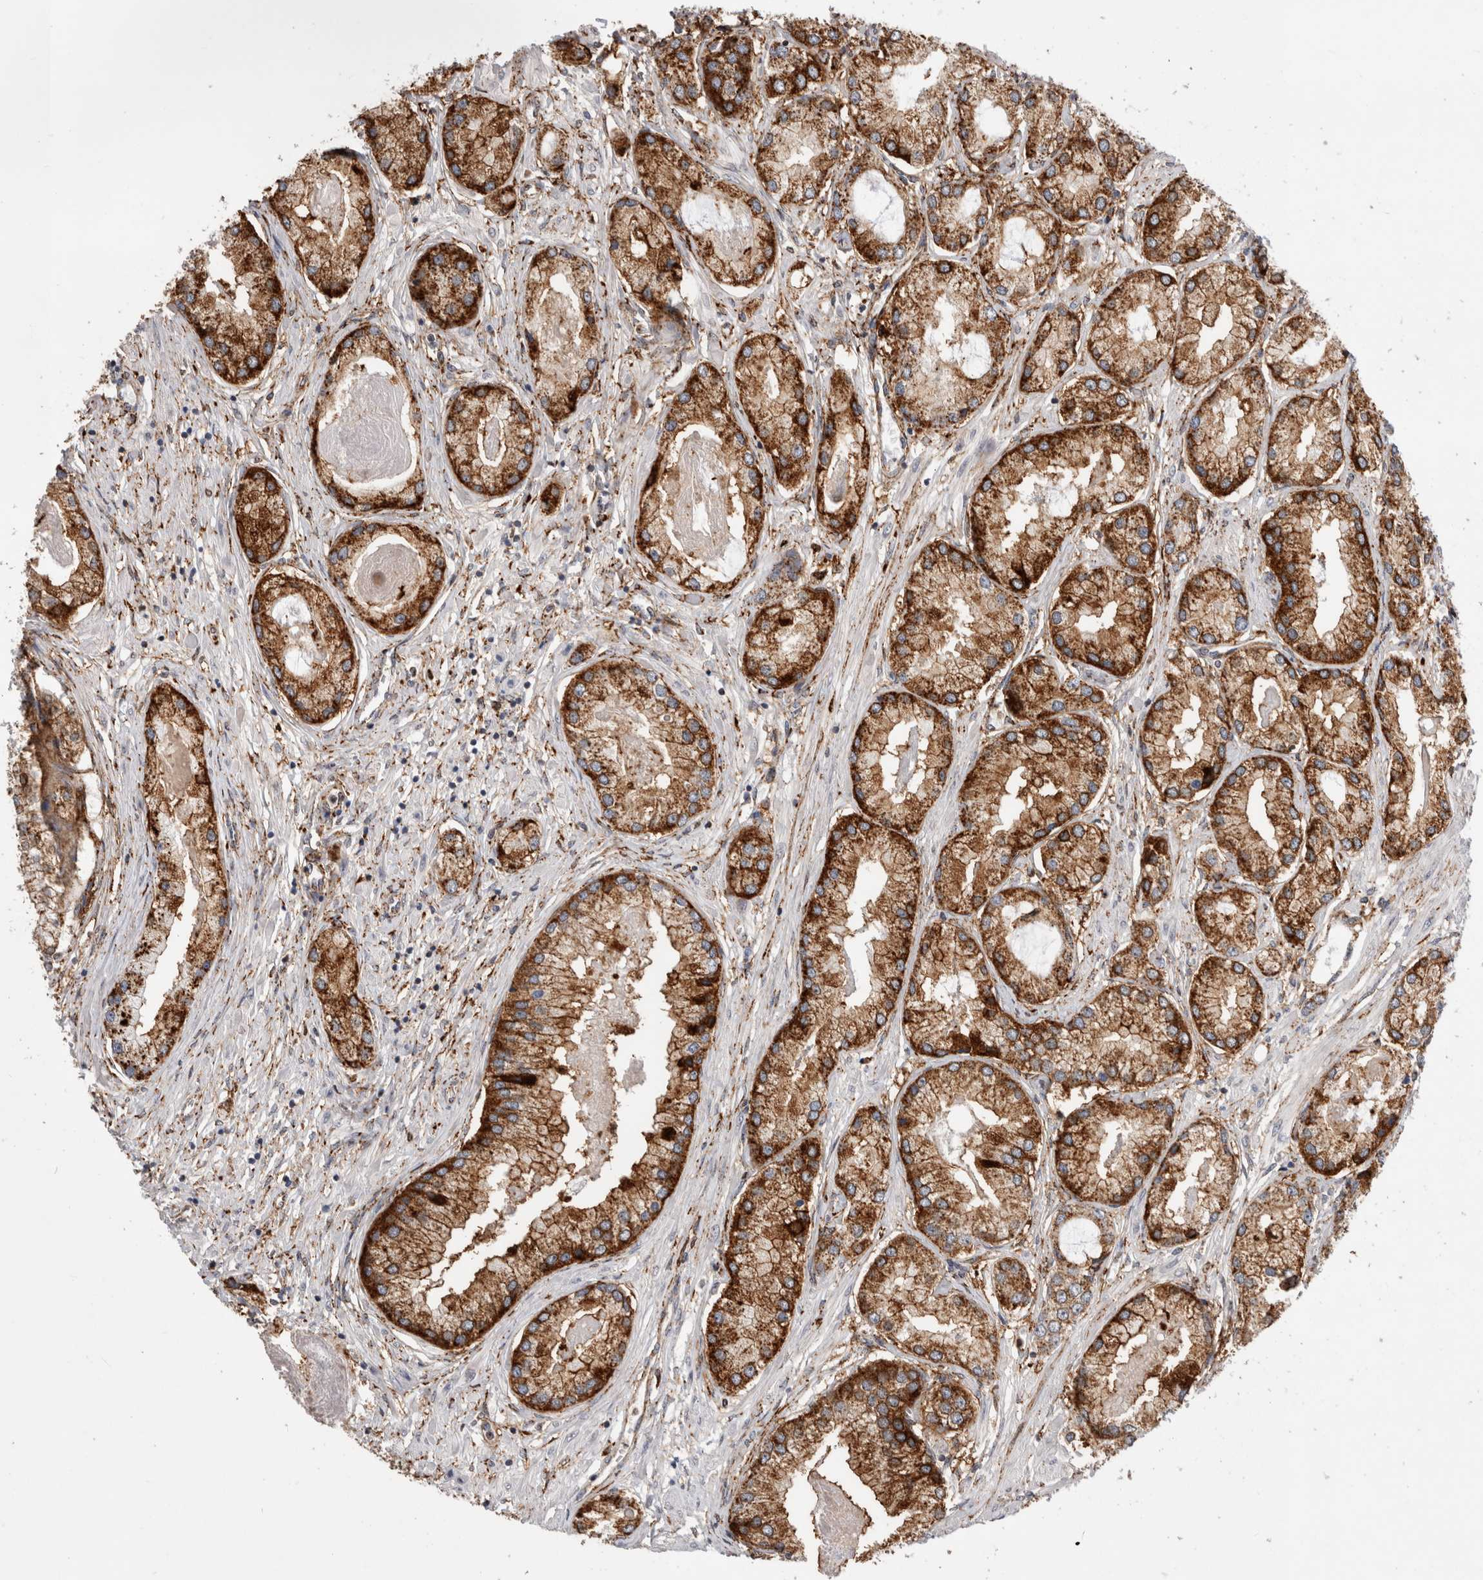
{"staining": {"intensity": "strong", "quantity": ">75%", "location": "cytoplasmic/membranous"}, "tissue": "prostate cancer", "cell_type": "Tumor cells", "image_type": "cancer", "snomed": [{"axis": "morphology", "description": "Adenocarcinoma, Low grade"}, {"axis": "topography", "description": "Prostate"}], "caption": "Immunohistochemical staining of human prostate cancer (low-grade adenocarcinoma) exhibits high levels of strong cytoplasmic/membranous expression in about >75% of tumor cells.", "gene": "CCDC88B", "patient": {"sex": "male", "age": 62}}